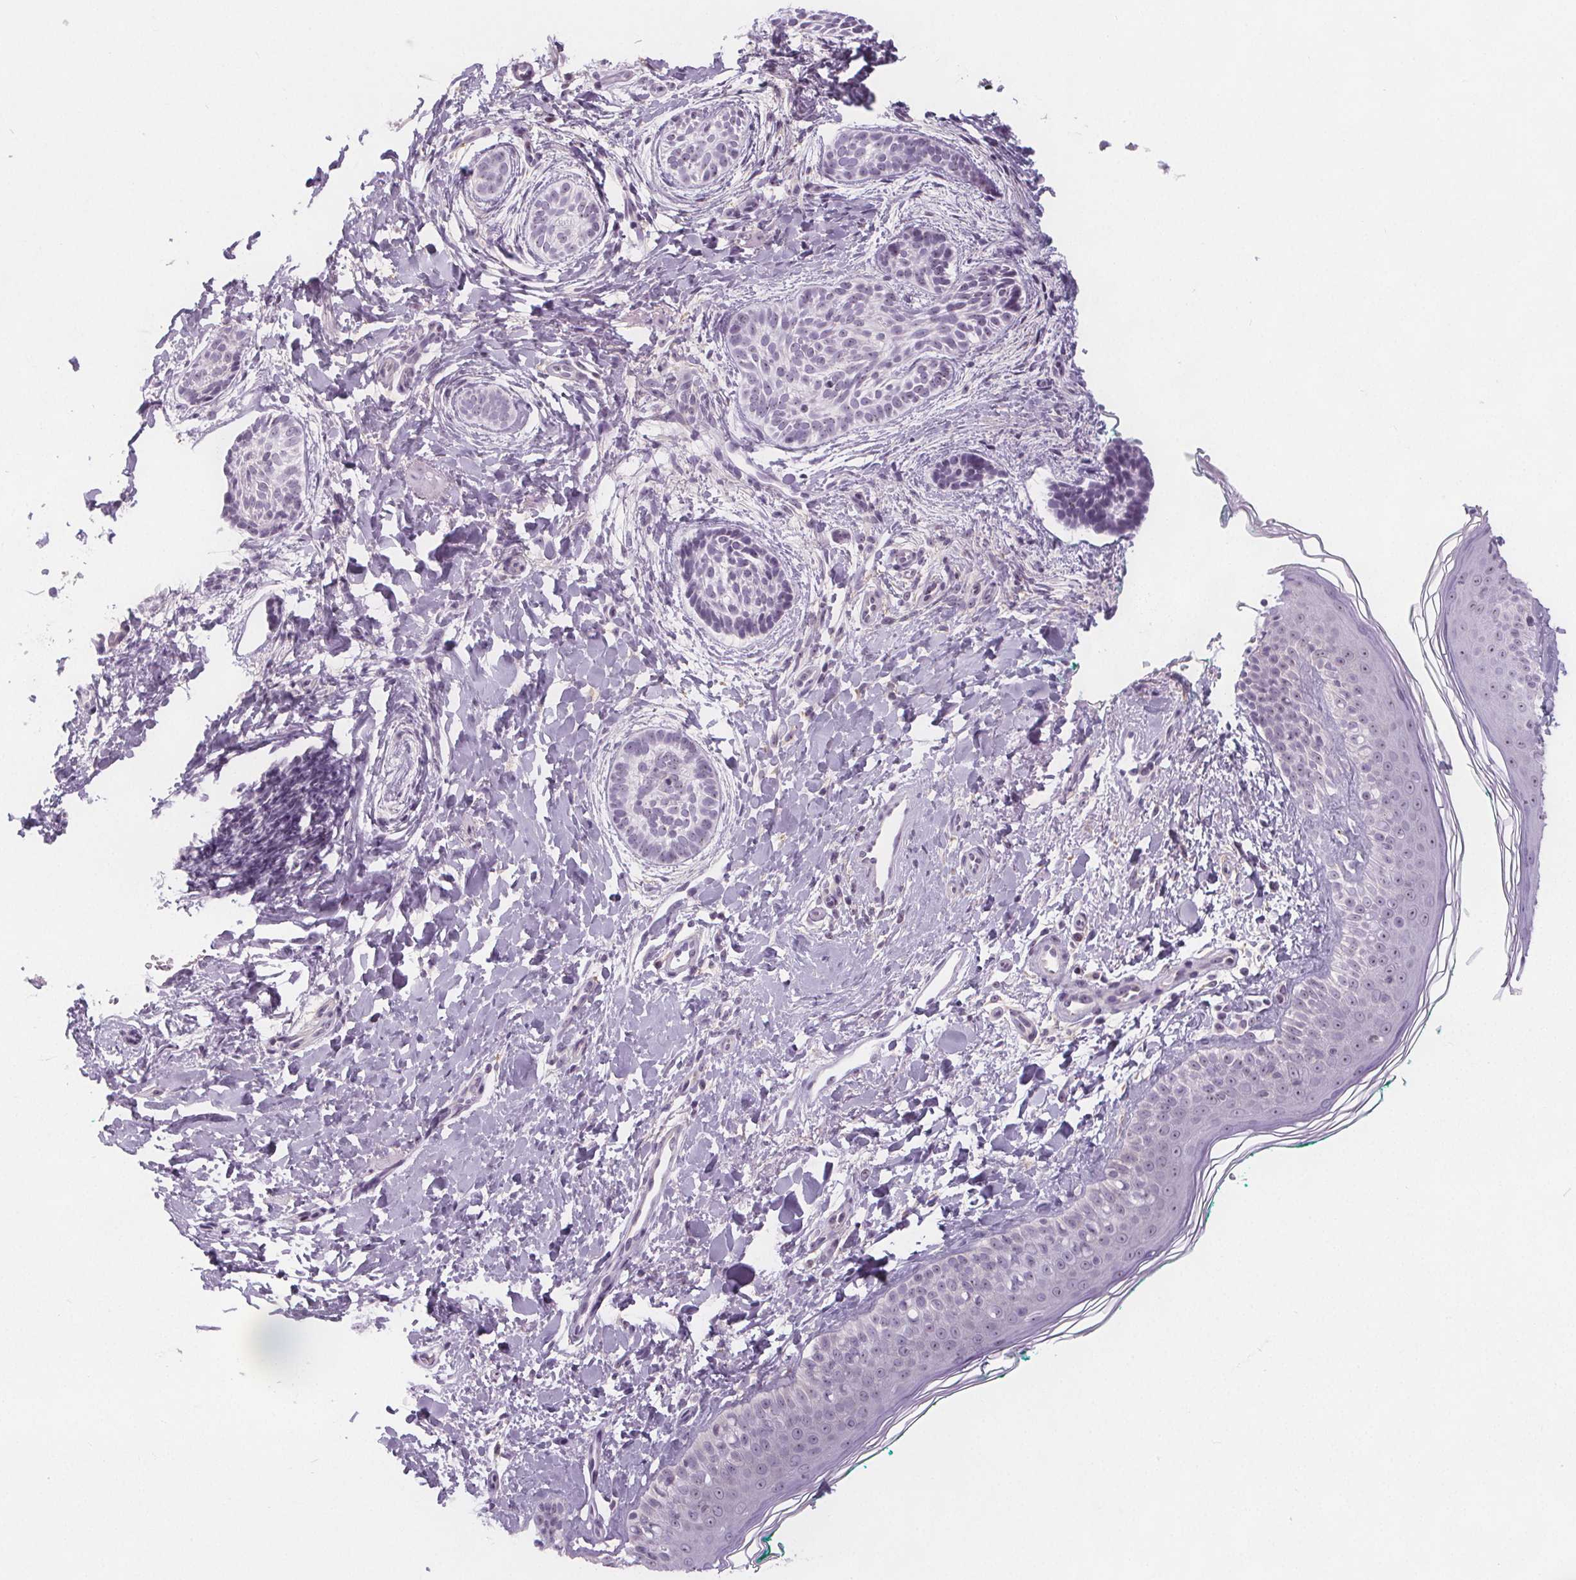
{"staining": {"intensity": "negative", "quantity": "none", "location": "none"}, "tissue": "skin cancer", "cell_type": "Tumor cells", "image_type": "cancer", "snomed": [{"axis": "morphology", "description": "Basal cell carcinoma"}, {"axis": "topography", "description": "Skin"}], "caption": "A photomicrograph of human skin cancer is negative for staining in tumor cells. The staining is performed using DAB (3,3'-diaminobenzidine) brown chromogen with nuclei counter-stained in using hematoxylin.", "gene": "NOLC1", "patient": {"sex": "male", "age": 63}}